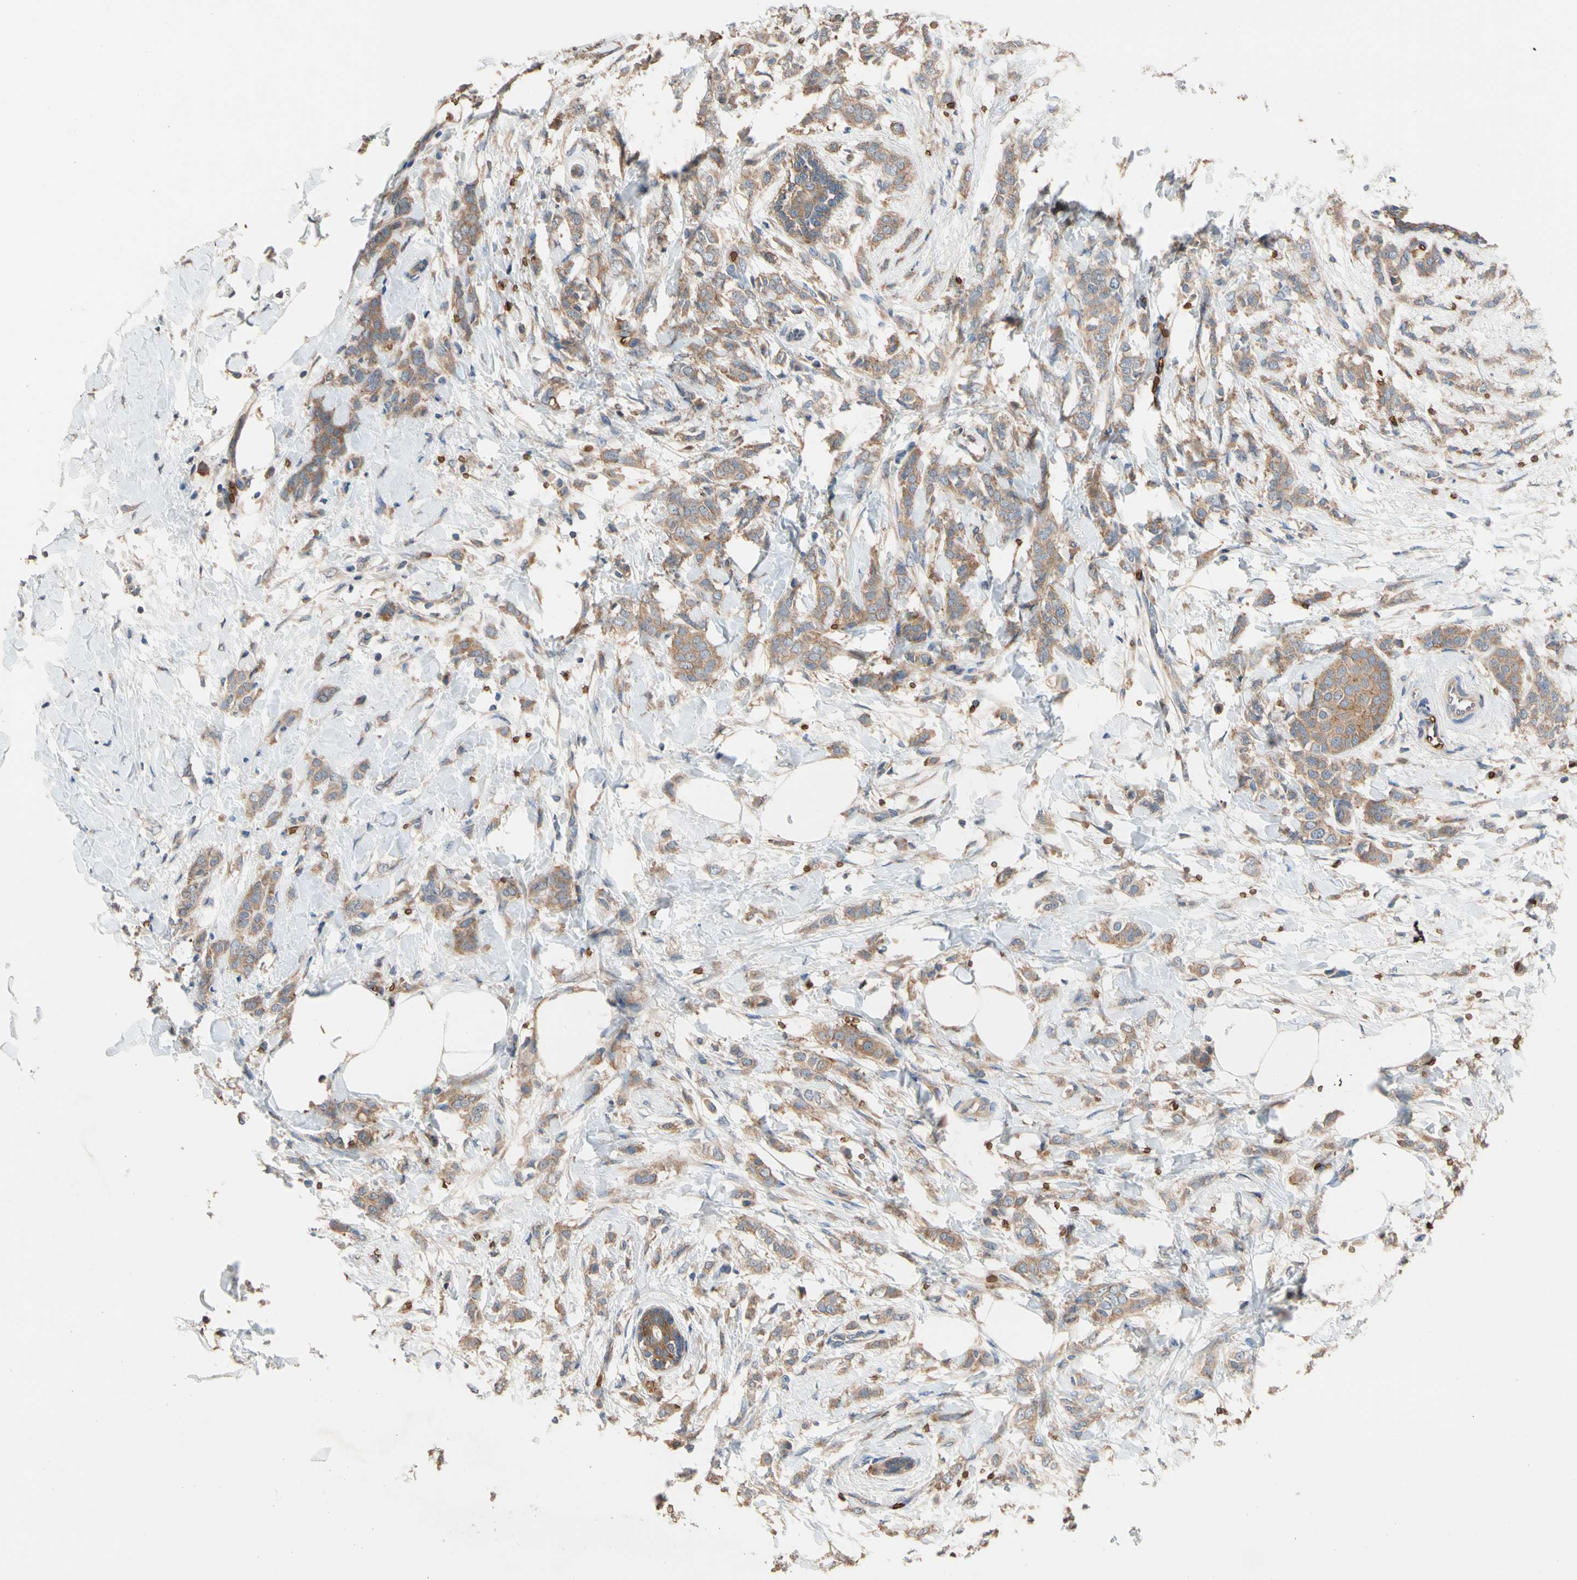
{"staining": {"intensity": "moderate", "quantity": ">75%", "location": "cytoplasmic/membranous"}, "tissue": "breast cancer", "cell_type": "Tumor cells", "image_type": "cancer", "snomed": [{"axis": "morphology", "description": "Lobular carcinoma, in situ"}, {"axis": "morphology", "description": "Lobular carcinoma"}, {"axis": "topography", "description": "Breast"}], "caption": "Tumor cells show medium levels of moderate cytoplasmic/membranous positivity in approximately >75% of cells in human breast lobular carcinoma.", "gene": "RIOK2", "patient": {"sex": "female", "age": 41}}